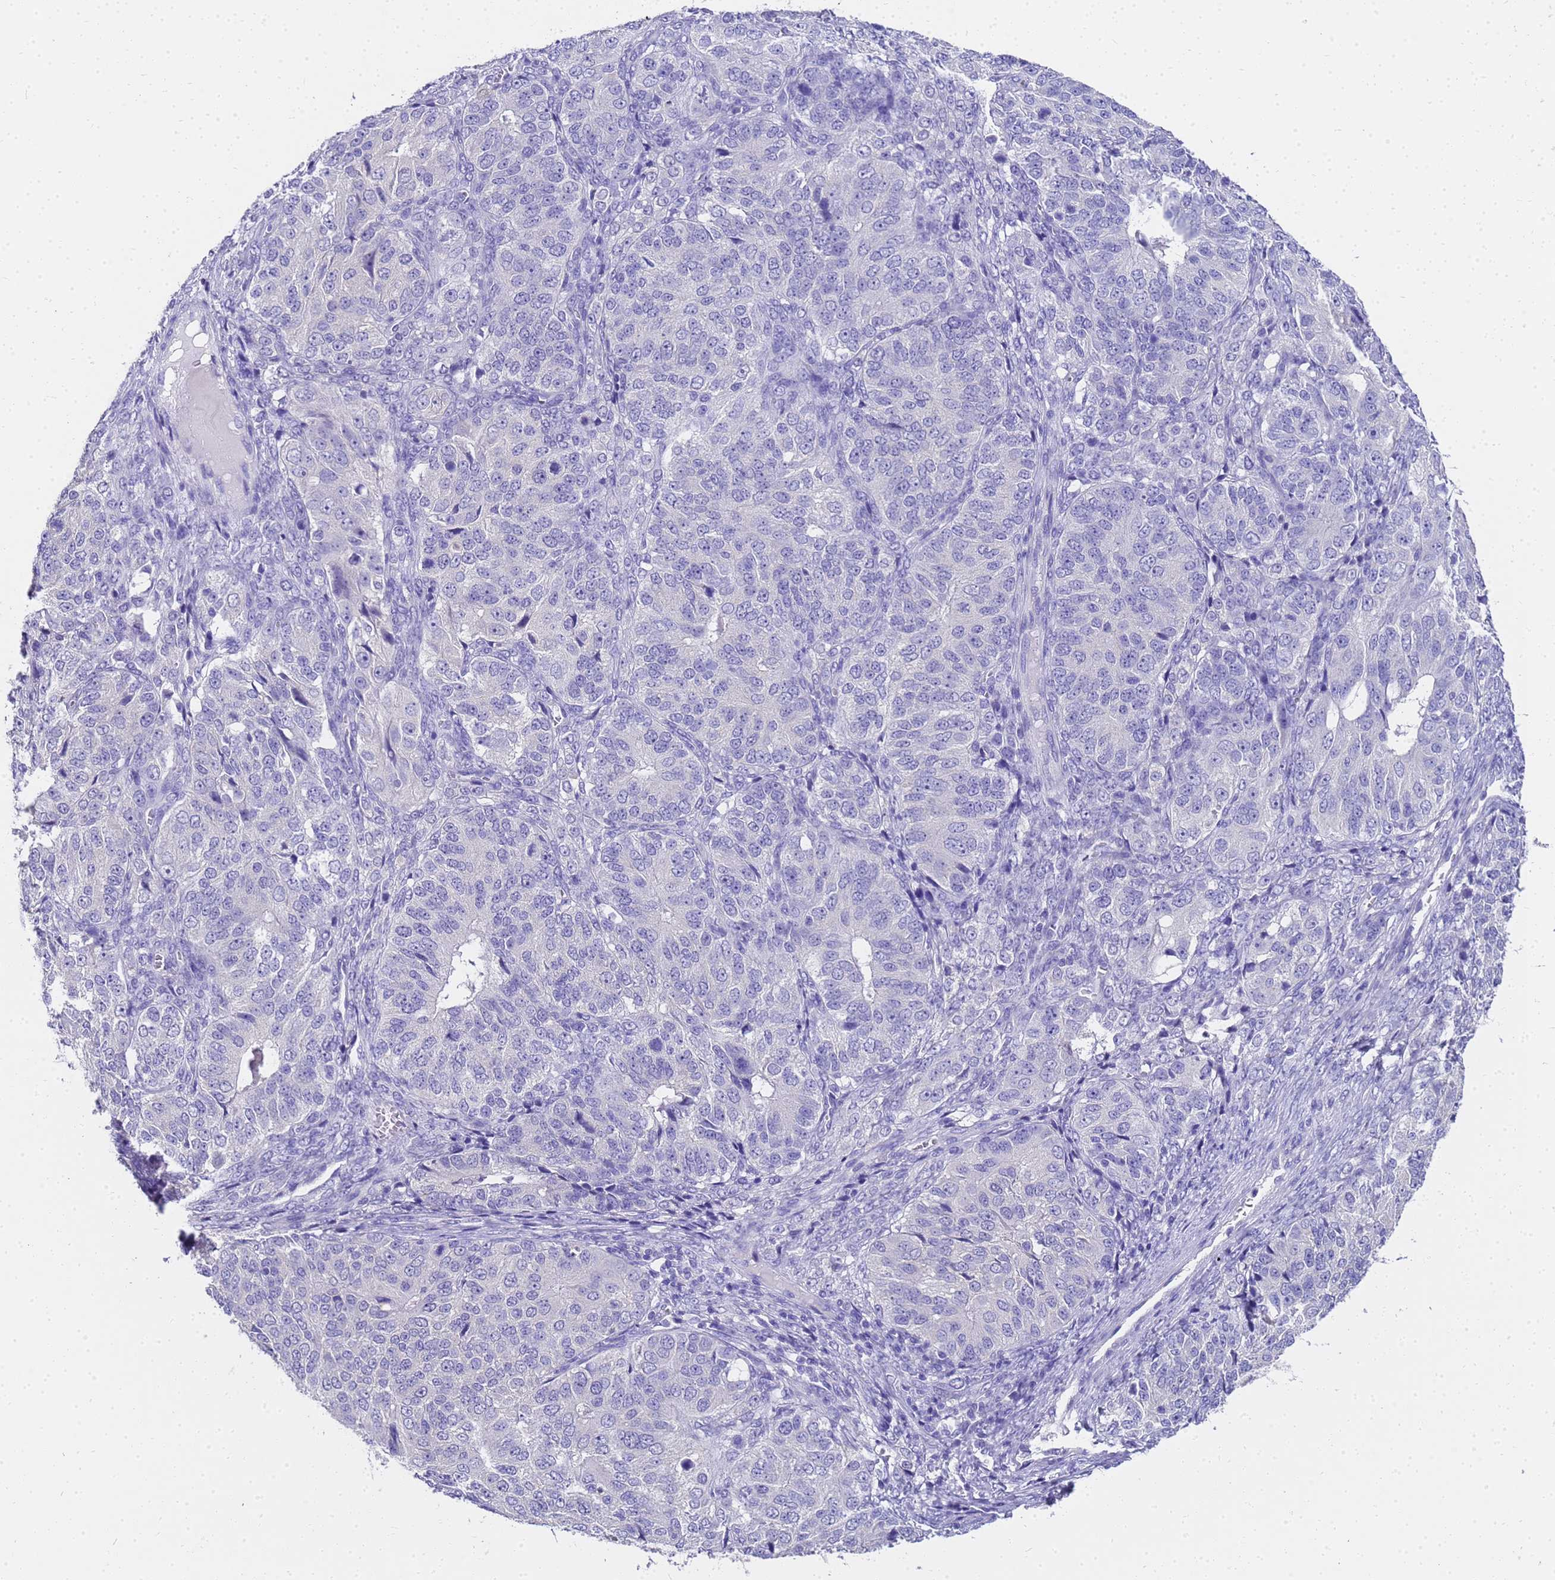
{"staining": {"intensity": "negative", "quantity": "none", "location": "none"}, "tissue": "ovarian cancer", "cell_type": "Tumor cells", "image_type": "cancer", "snomed": [{"axis": "morphology", "description": "Carcinoma, endometroid"}, {"axis": "topography", "description": "Ovary"}], "caption": "A high-resolution photomicrograph shows immunohistochemistry staining of ovarian cancer (endometroid carcinoma), which displays no significant positivity in tumor cells.", "gene": "MS4A13", "patient": {"sex": "female", "age": 51}}